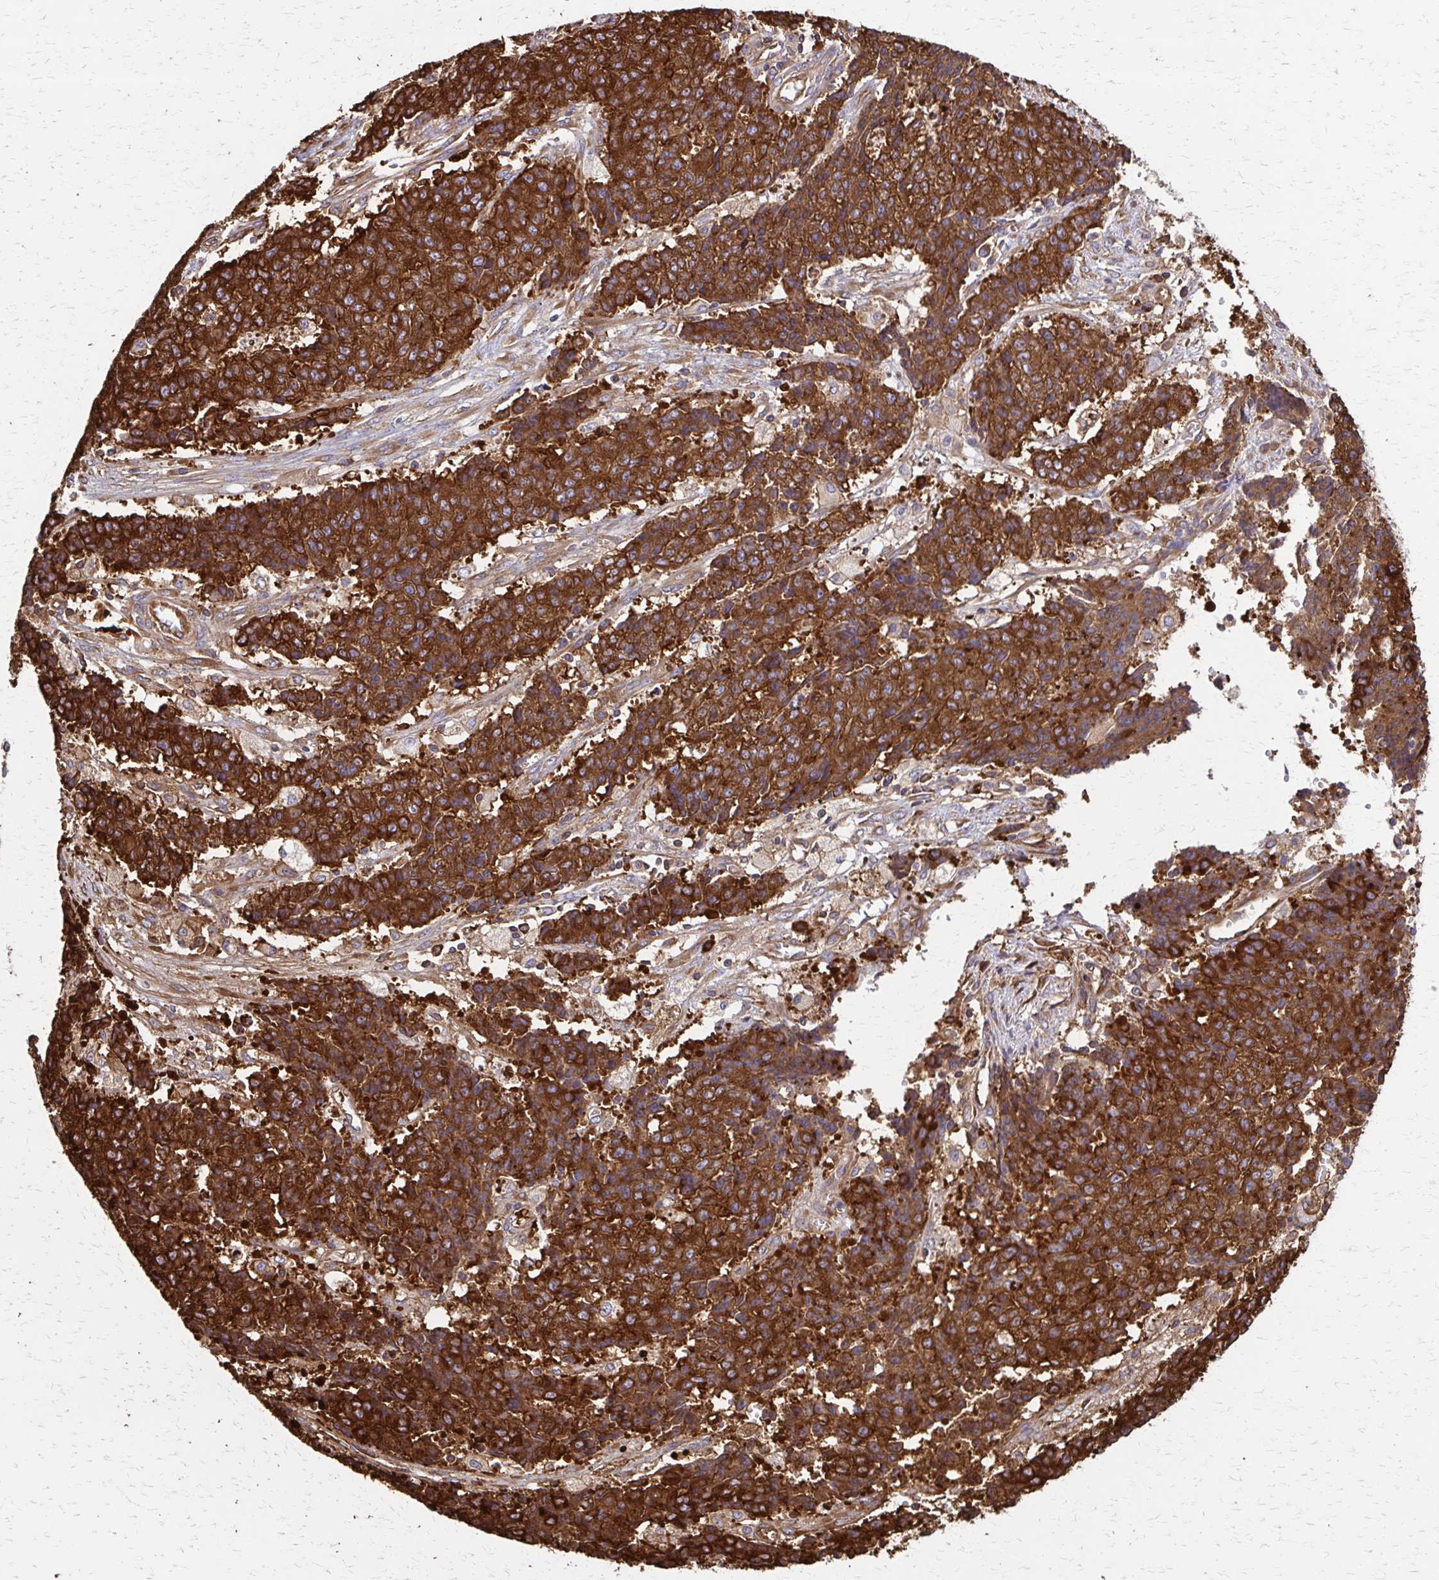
{"staining": {"intensity": "strong", "quantity": ">75%", "location": "cytoplasmic/membranous"}, "tissue": "ovarian cancer", "cell_type": "Tumor cells", "image_type": "cancer", "snomed": [{"axis": "morphology", "description": "Carcinoma, endometroid"}, {"axis": "topography", "description": "Ovary"}], "caption": "Ovarian cancer was stained to show a protein in brown. There is high levels of strong cytoplasmic/membranous positivity in approximately >75% of tumor cells. The staining was performed using DAB, with brown indicating positive protein expression. Nuclei are stained blue with hematoxylin.", "gene": "EEF2", "patient": {"sex": "female", "age": 42}}